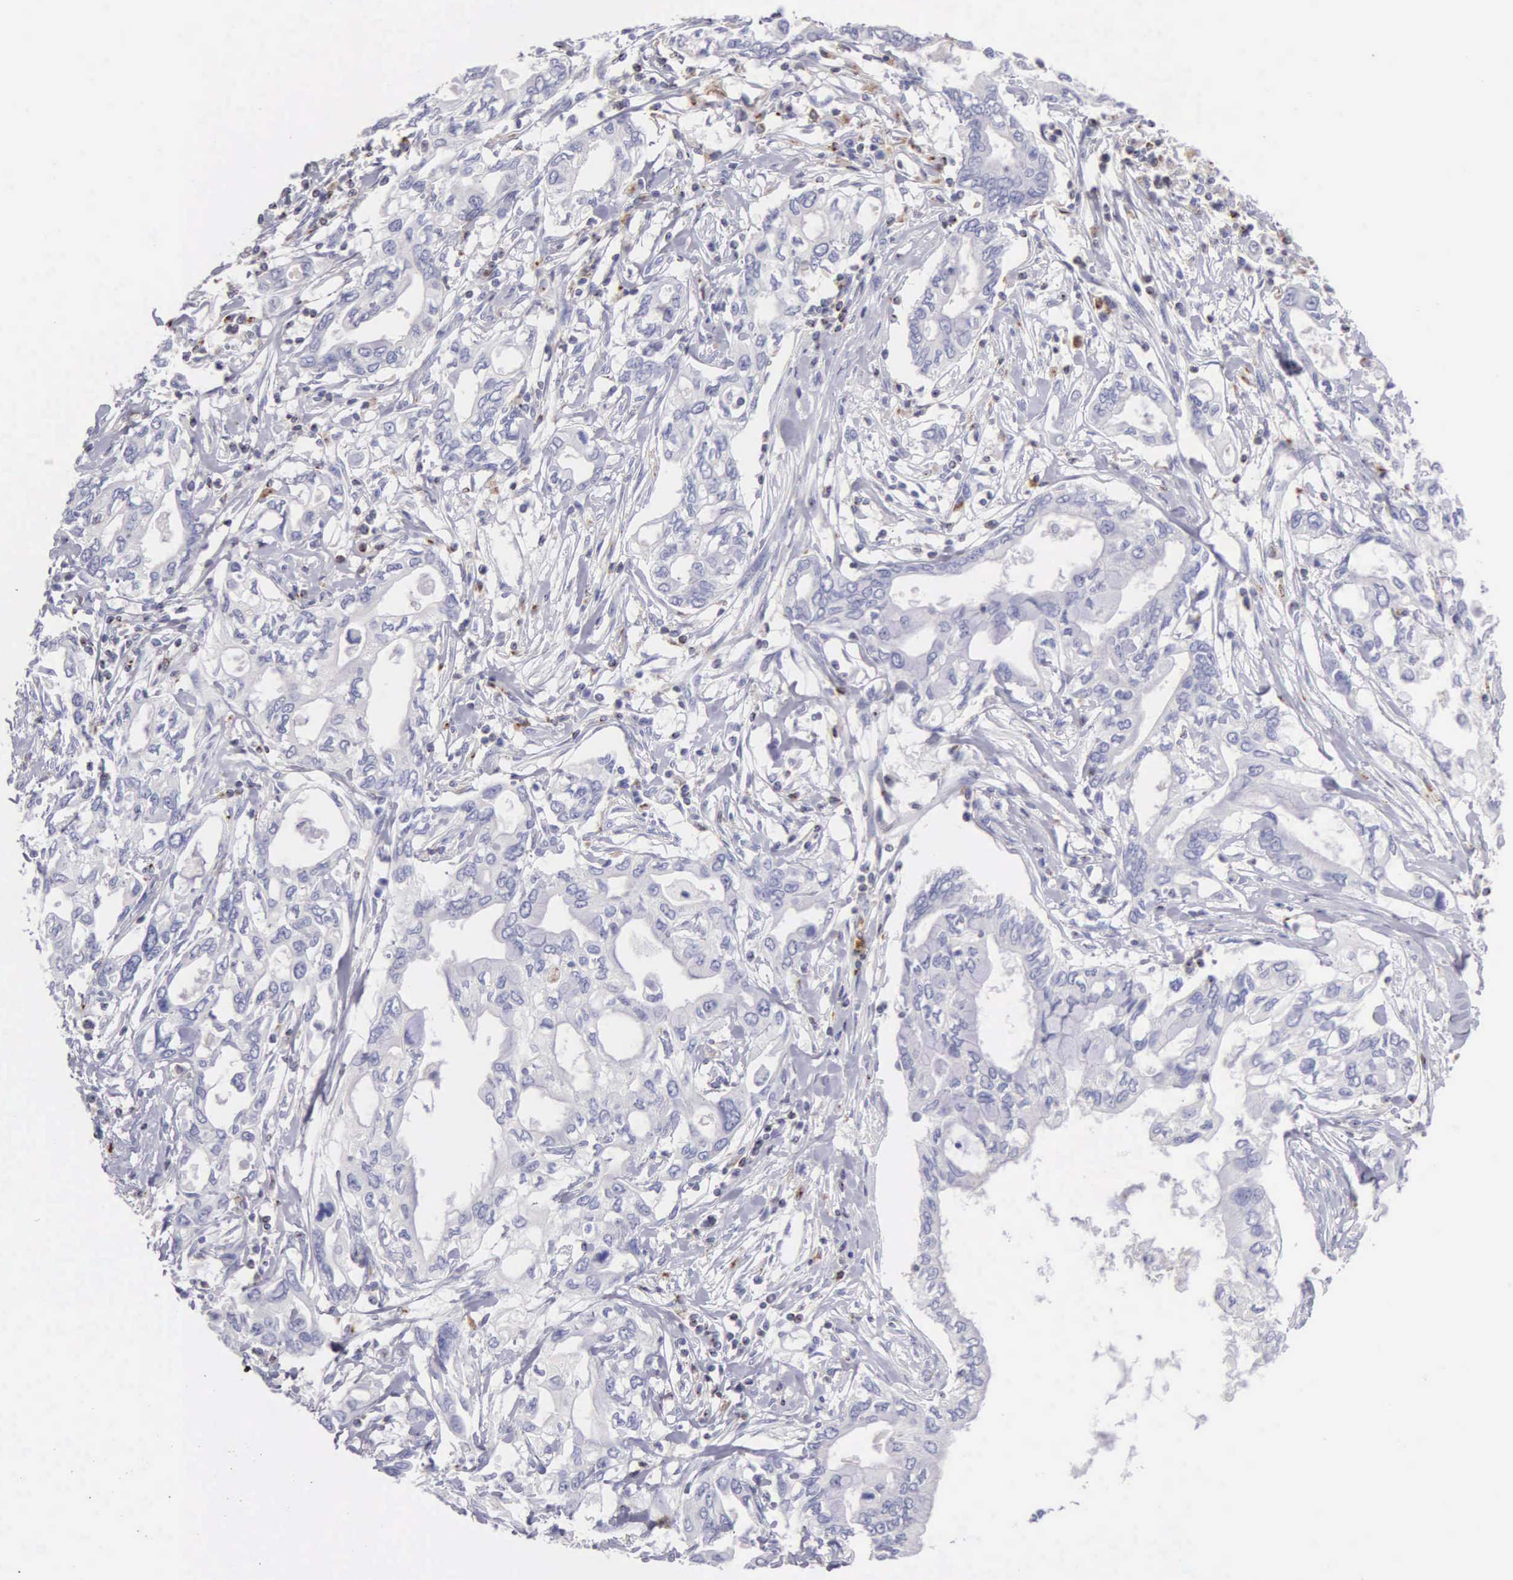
{"staining": {"intensity": "negative", "quantity": "none", "location": "none"}, "tissue": "pancreatic cancer", "cell_type": "Tumor cells", "image_type": "cancer", "snomed": [{"axis": "morphology", "description": "Adenocarcinoma, NOS"}, {"axis": "topography", "description": "Pancreas"}], "caption": "DAB immunohistochemical staining of human pancreatic adenocarcinoma exhibits no significant positivity in tumor cells.", "gene": "SRGN", "patient": {"sex": "female", "age": 57}}